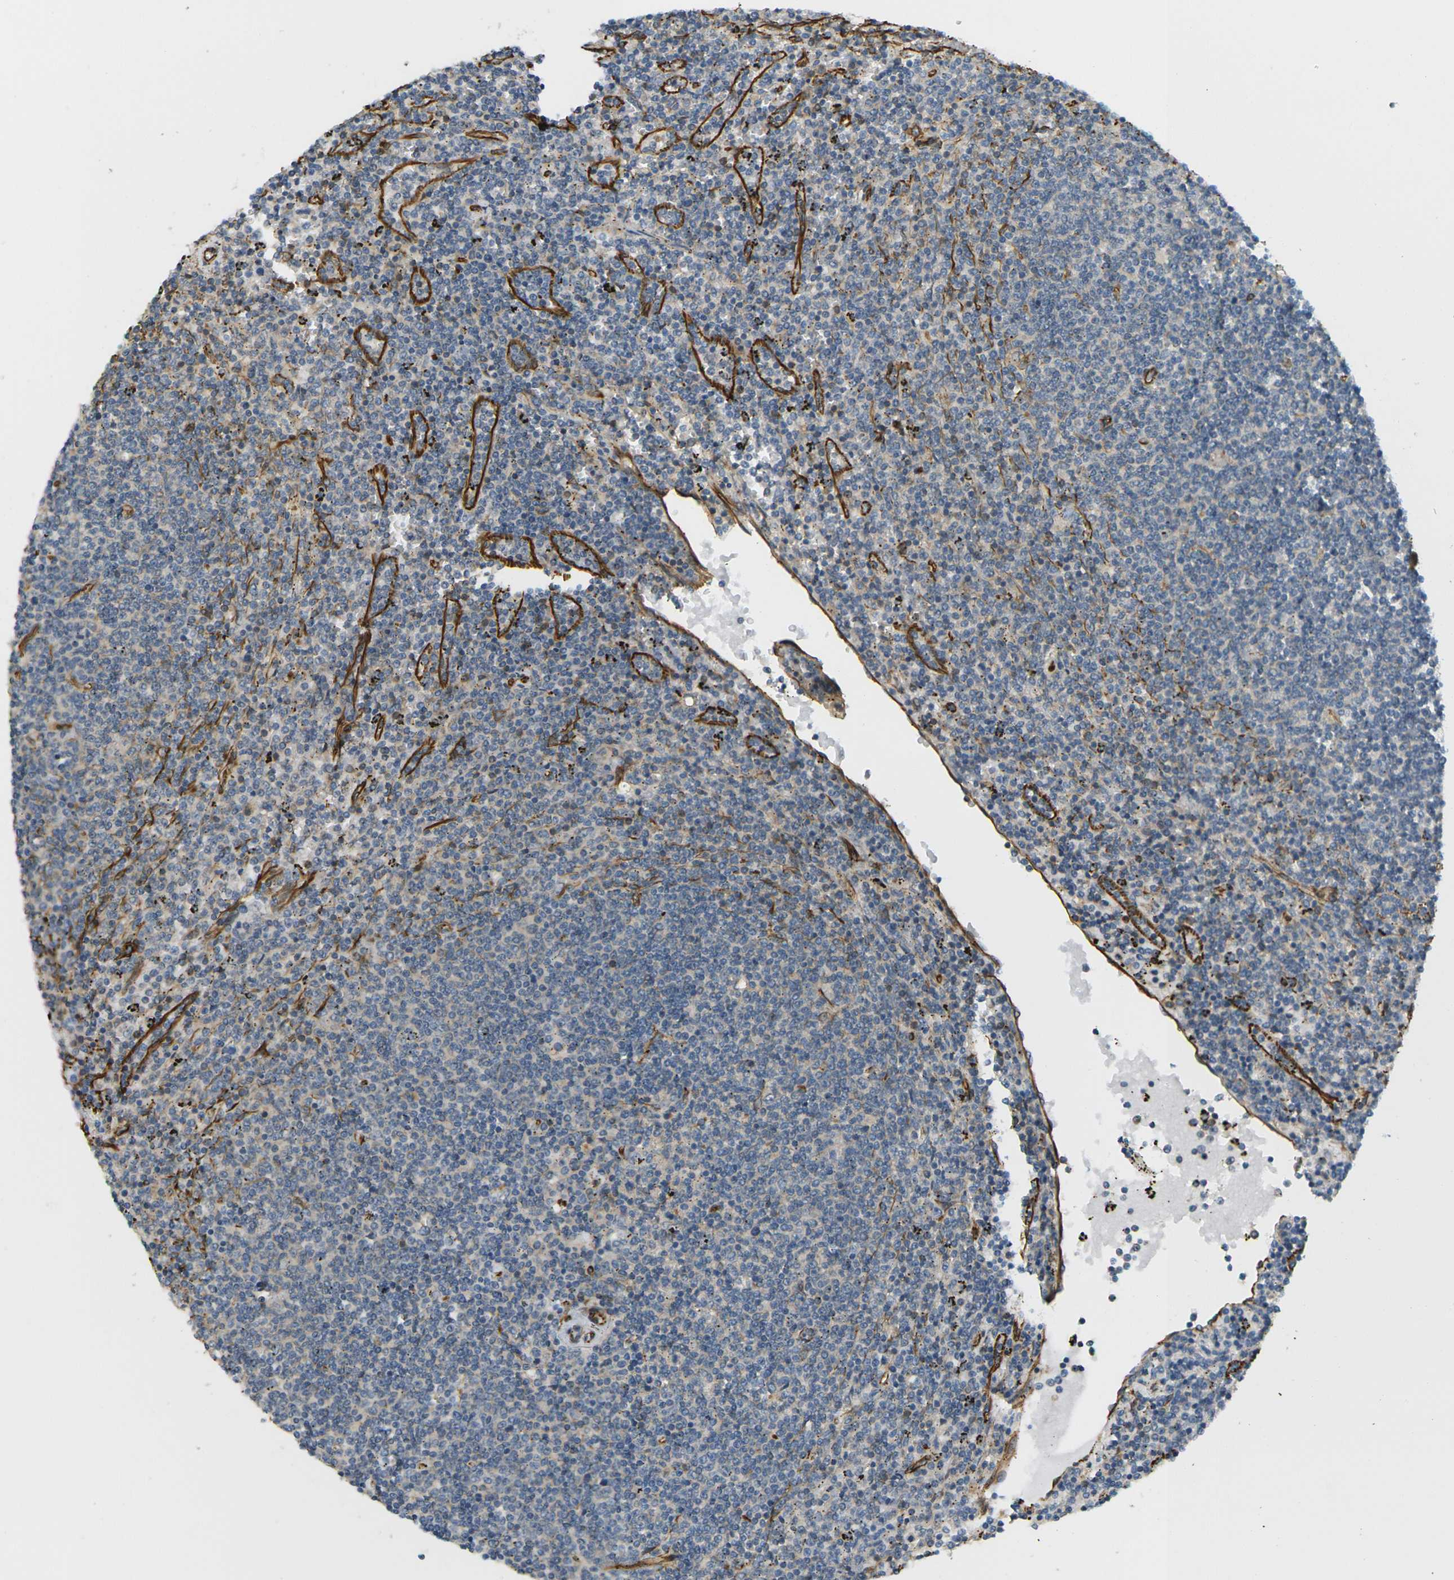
{"staining": {"intensity": "negative", "quantity": "none", "location": "none"}, "tissue": "lymphoma", "cell_type": "Tumor cells", "image_type": "cancer", "snomed": [{"axis": "morphology", "description": "Malignant lymphoma, non-Hodgkin's type, Low grade"}, {"axis": "topography", "description": "Spleen"}], "caption": "Immunohistochemistry of human lymphoma shows no expression in tumor cells.", "gene": "CYTH3", "patient": {"sex": "female", "age": 50}}